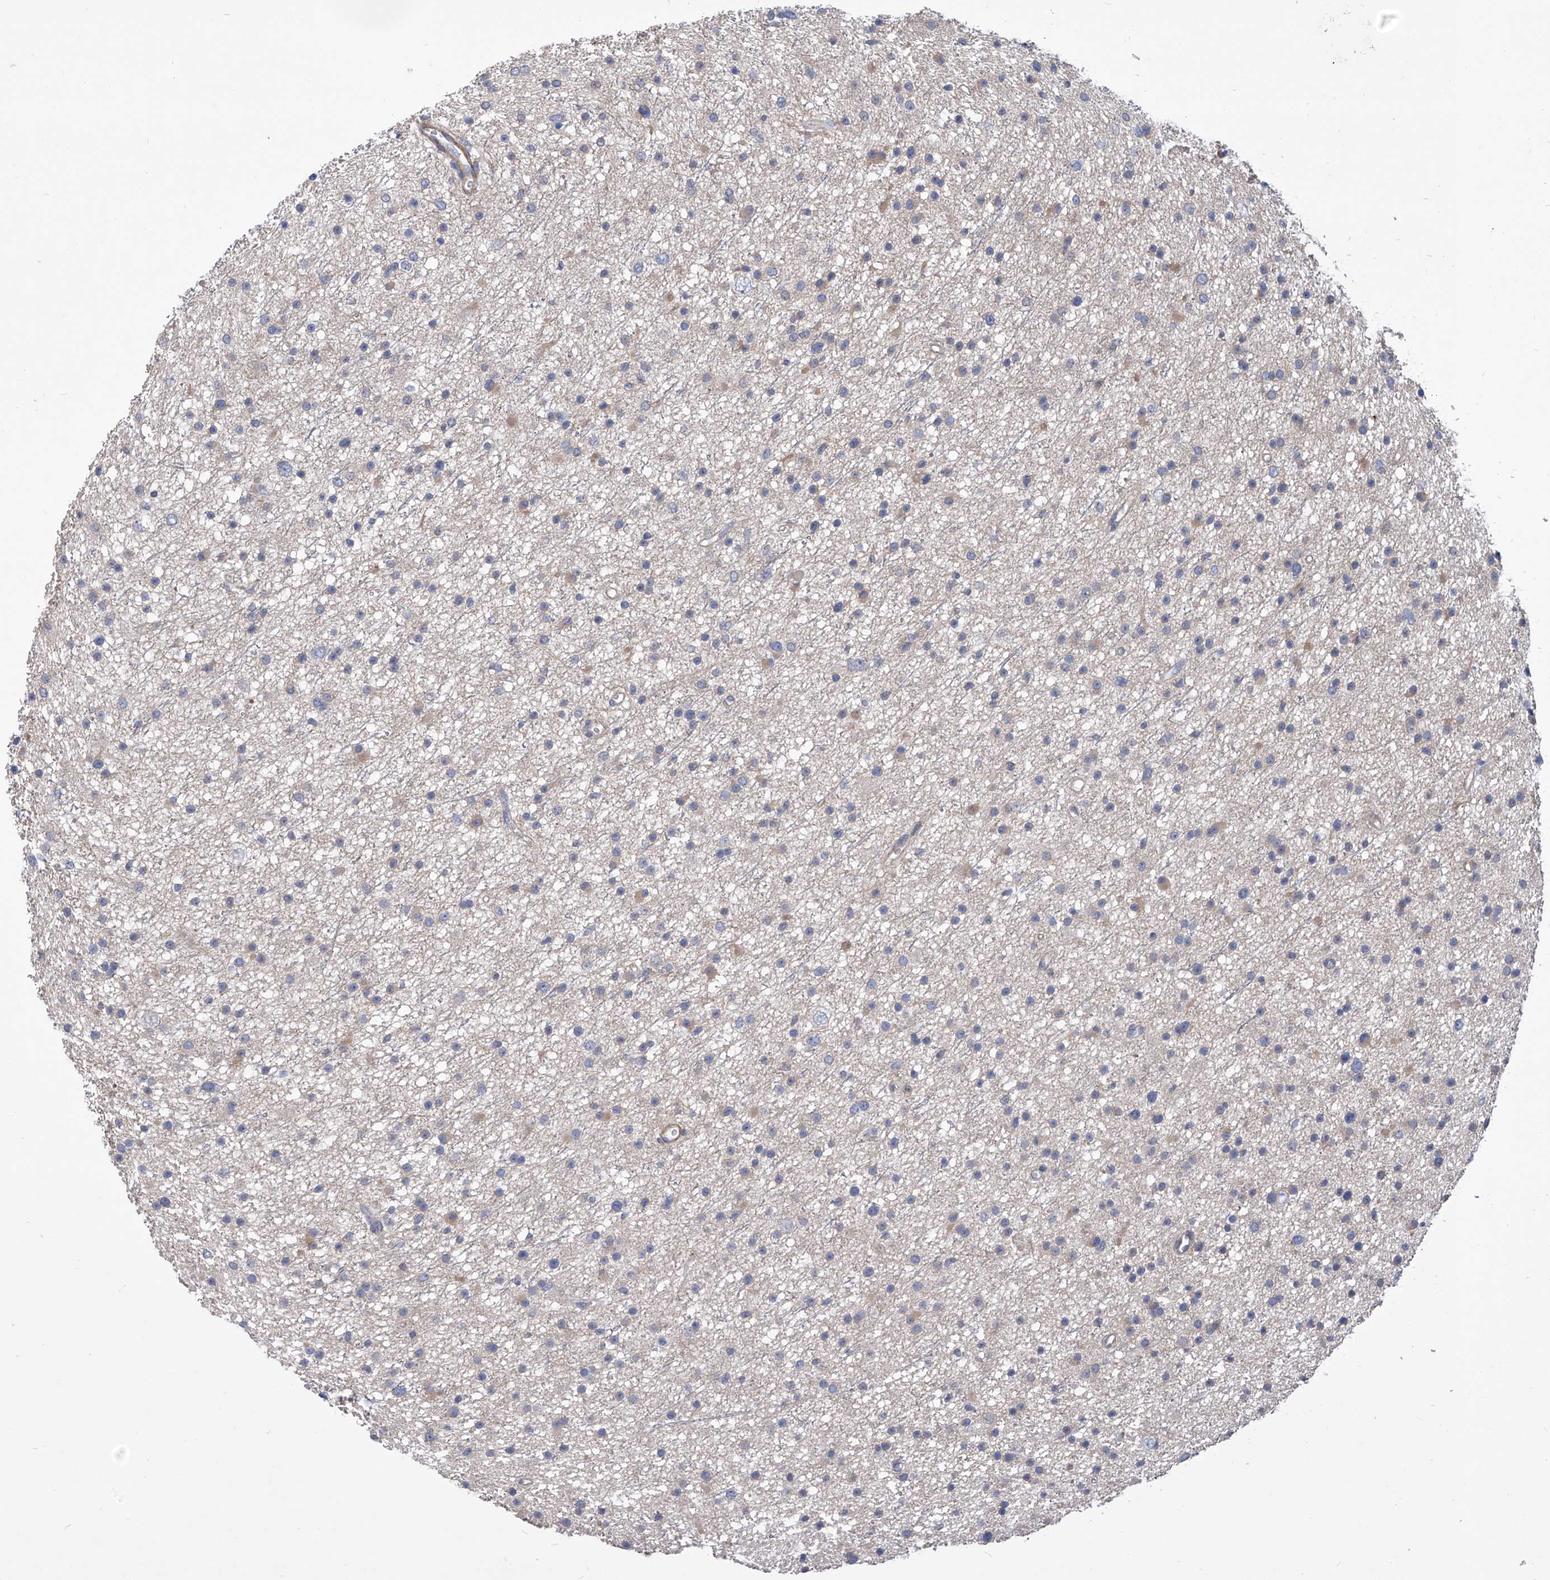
{"staining": {"intensity": "negative", "quantity": "none", "location": "none"}, "tissue": "glioma", "cell_type": "Tumor cells", "image_type": "cancer", "snomed": [{"axis": "morphology", "description": "Glioma, malignant, Low grade"}, {"axis": "topography", "description": "Cerebral cortex"}], "caption": "DAB (3,3'-diaminobenzidine) immunohistochemical staining of glioma exhibits no significant staining in tumor cells. Brightfield microscopy of immunohistochemistry (IHC) stained with DAB (brown) and hematoxylin (blue), captured at high magnification.", "gene": "SMS", "patient": {"sex": "female", "age": 39}}